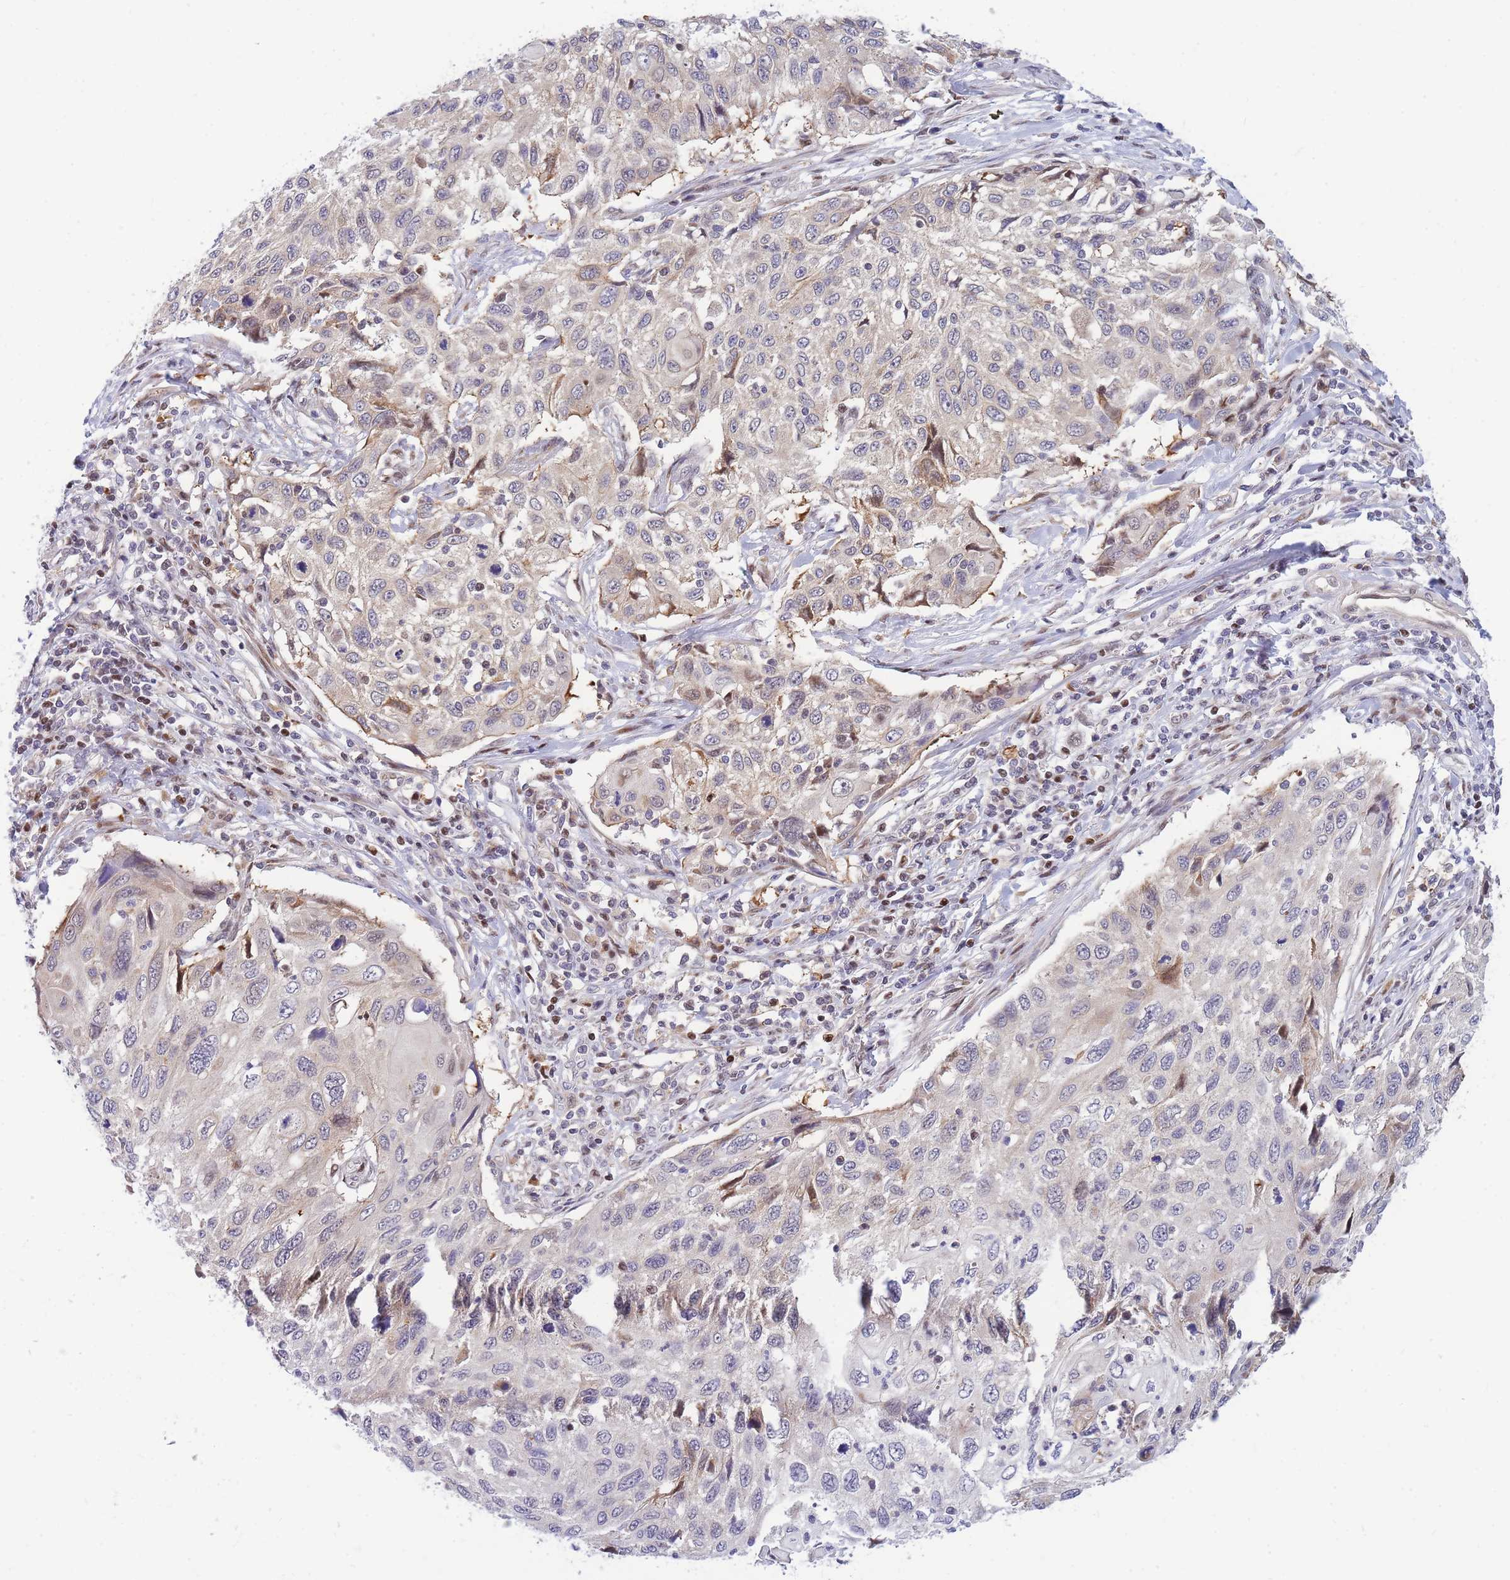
{"staining": {"intensity": "moderate", "quantity": "<25%", "location": "cytoplasmic/membranous,nuclear"}, "tissue": "cervical cancer", "cell_type": "Tumor cells", "image_type": "cancer", "snomed": [{"axis": "morphology", "description": "Squamous cell carcinoma, NOS"}, {"axis": "topography", "description": "Cervix"}], "caption": "Protein expression by immunohistochemistry (IHC) displays moderate cytoplasmic/membranous and nuclear positivity in about <25% of tumor cells in cervical cancer. (DAB IHC with brightfield microscopy, high magnification).", "gene": "CRACD", "patient": {"sex": "female", "age": 70}}